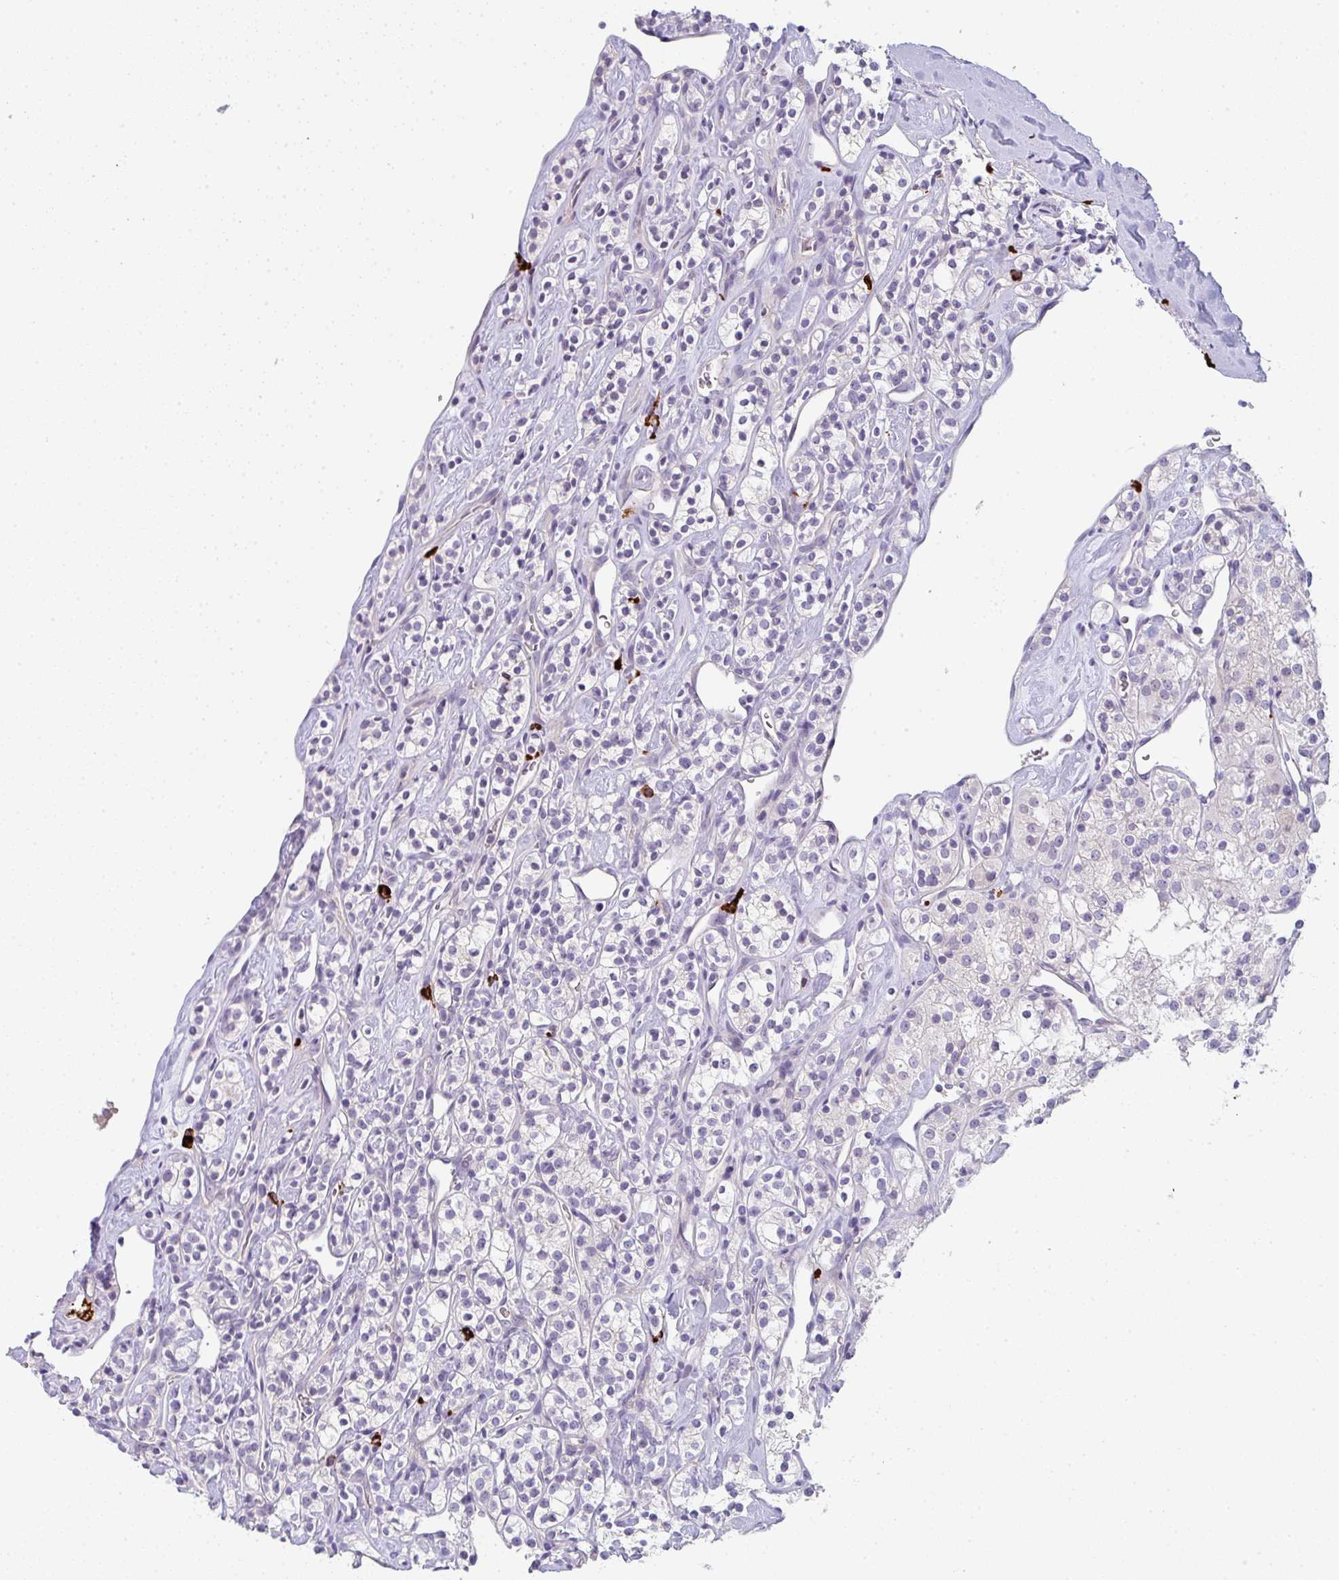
{"staining": {"intensity": "negative", "quantity": "none", "location": "none"}, "tissue": "renal cancer", "cell_type": "Tumor cells", "image_type": "cancer", "snomed": [{"axis": "morphology", "description": "Adenocarcinoma, NOS"}, {"axis": "topography", "description": "Kidney"}], "caption": "High power microscopy histopathology image of an immunohistochemistry image of adenocarcinoma (renal), revealing no significant expression in tumor cells.", "gene": "CACNA1S", "patient": {"sex": "male", "age": 77}}